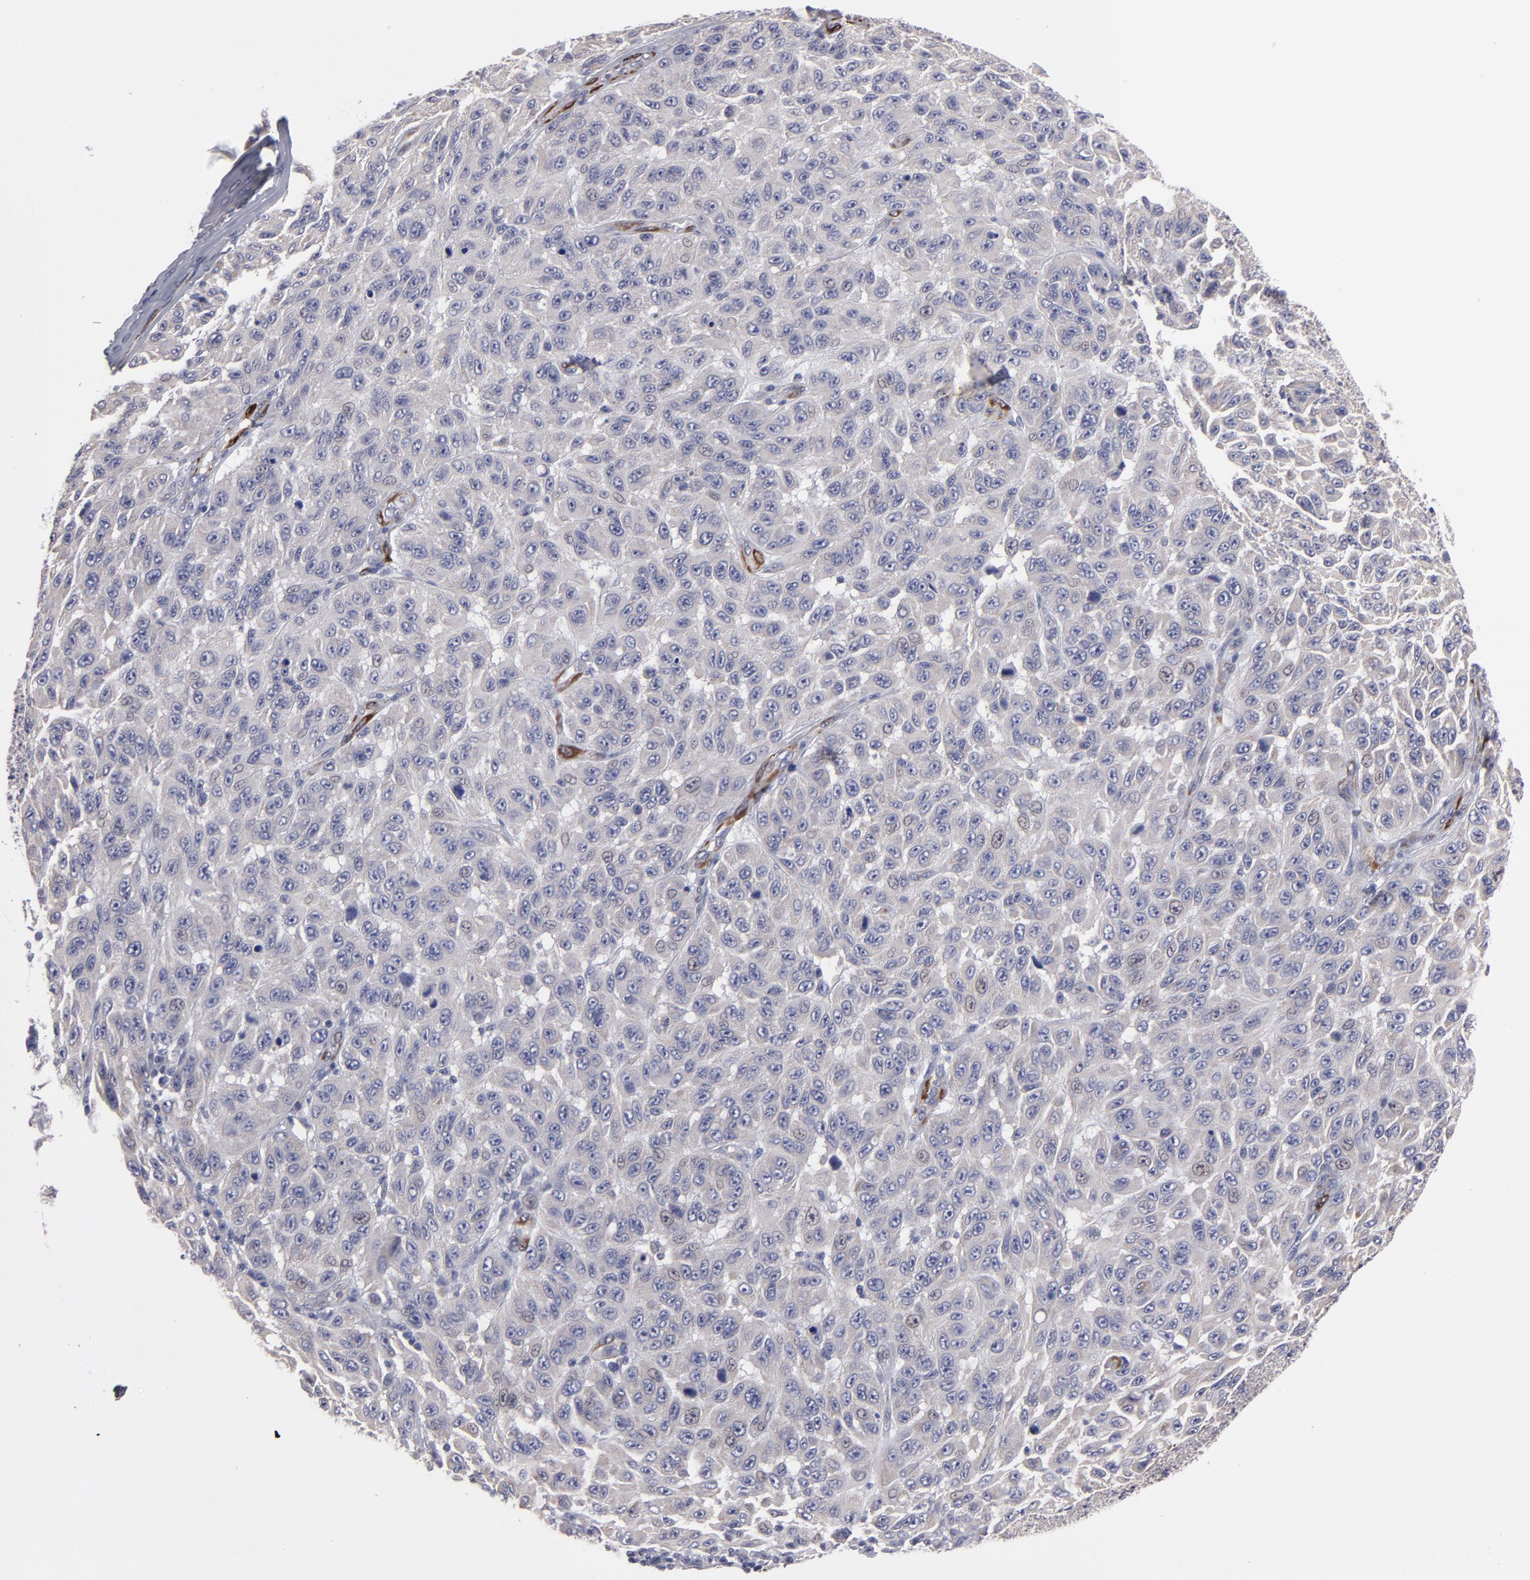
{"staining": {"intensity": "weak", "quantity": "<25%", "location": "cytoplasmic/membranous"}, "tissue": "melanoma", "cell_type": "Tumor cells", "image_type": "cancer", "snomed": [{"axis": "morphology", "description": "Malignant melanoma, NOS"}, {"axis": "topography", "description": "Skin"}], "caption": "A photomicrograph of human malignant melanoma is negative for staining in tumor cells.", "gene": "SLMAP", "patient": {"sex": "male", "age": 30}}